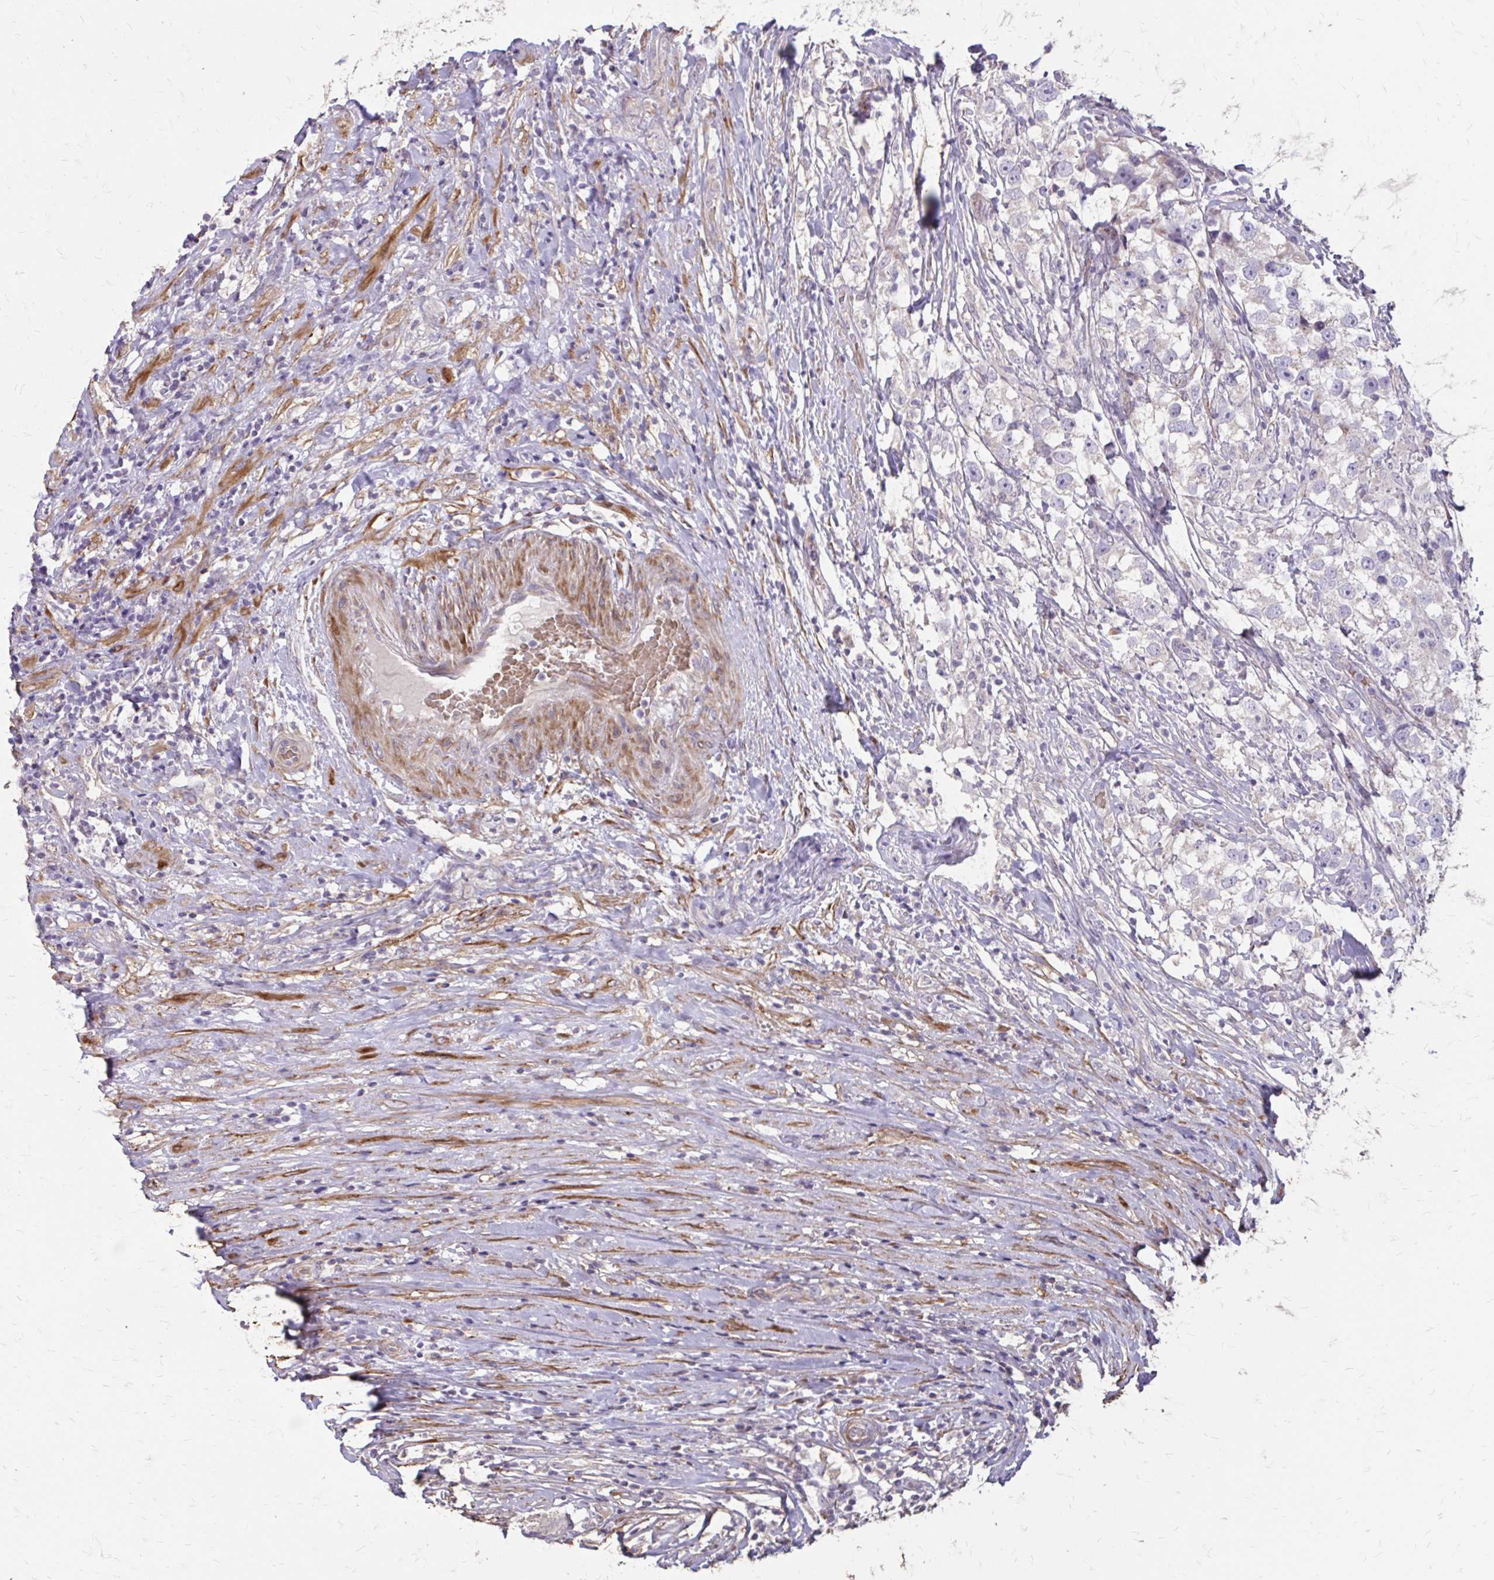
{"staining": {"intensity": "negative", "quantity": "none", "location": "none"}, "tissue": "testis cancer", "cell_type": "Tumor cells", "image_type": "cancer", "snomed": [{"axis": "morphology", "description": "Seminoma, NOS"}, {"axis": "topography", "description": "Testis"}], "caption": "Image shows no significant protein staining in tumor cells of testis cancer (seminoma). Brightfield microscopy of IHC stained with DAB (3,3'-diaminobenzidine) (brown) and hematoxylin (blue), captured at high magnification.", "gene": "MYORG", "patient": {"sex": "male", "age": 46}}